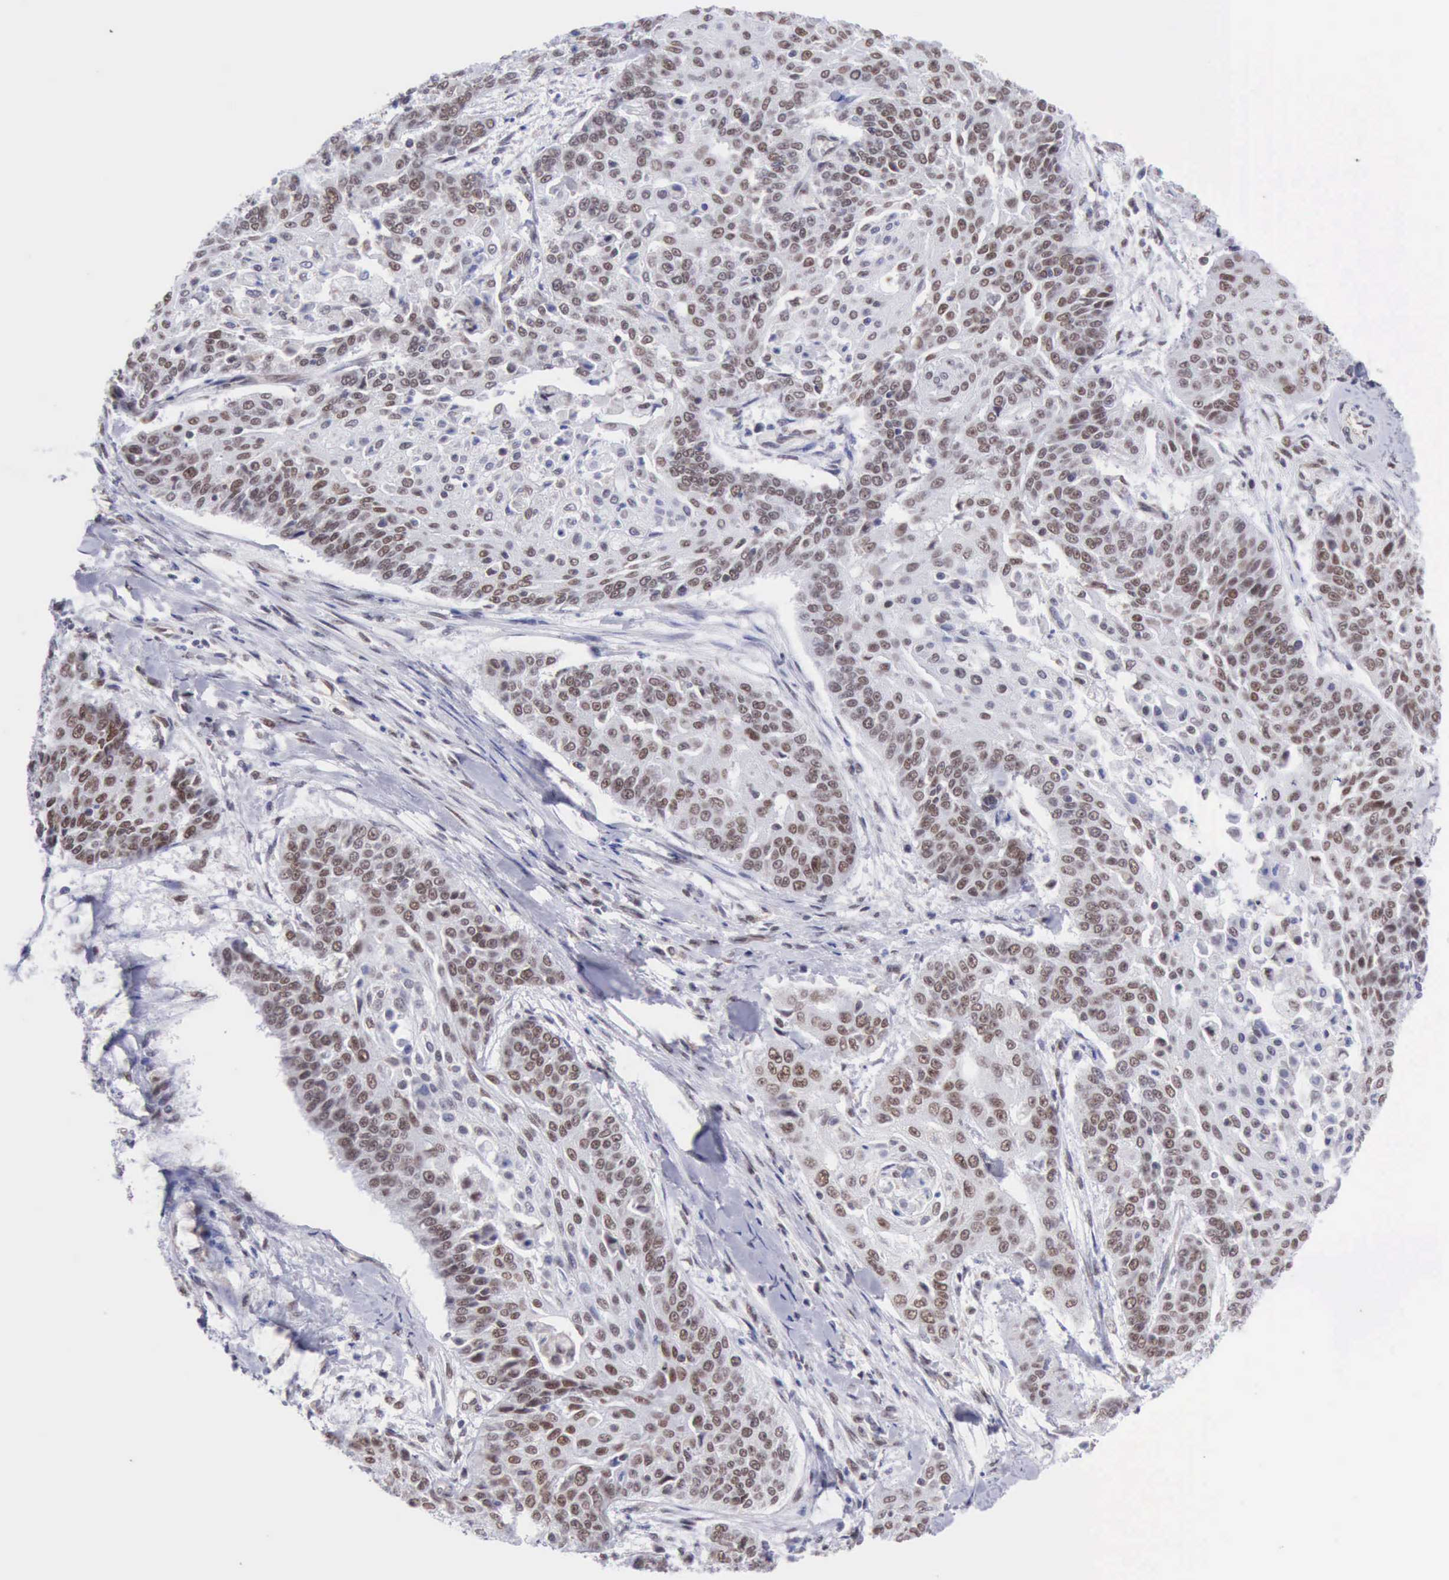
{"staining": {"intensity": "moderate", "quantity": "25%-75%", "location": "nuclear"}, "tissue": "cervical cancer", "cell_type": "Tumor cells", "image_type": "cancer", "snomed": [{"axis": "morphology", "description": "Squamous cell carcinoma, NOS"}, {"axis": "topography", "description": "Cervix"}], "caption": "Immunohistochemistry photomicrograph of neoplastic tissue: human cervical cancer (squamous cell carcinoma) stained using immunohistochemistry exhibits medium levels of moderate protein expression localized specifically in the nuclear of tumor cells, appearing as a nuclear brown color.", "gene": "ERCC4", "patient": {"sex": "female", "age": 64}}